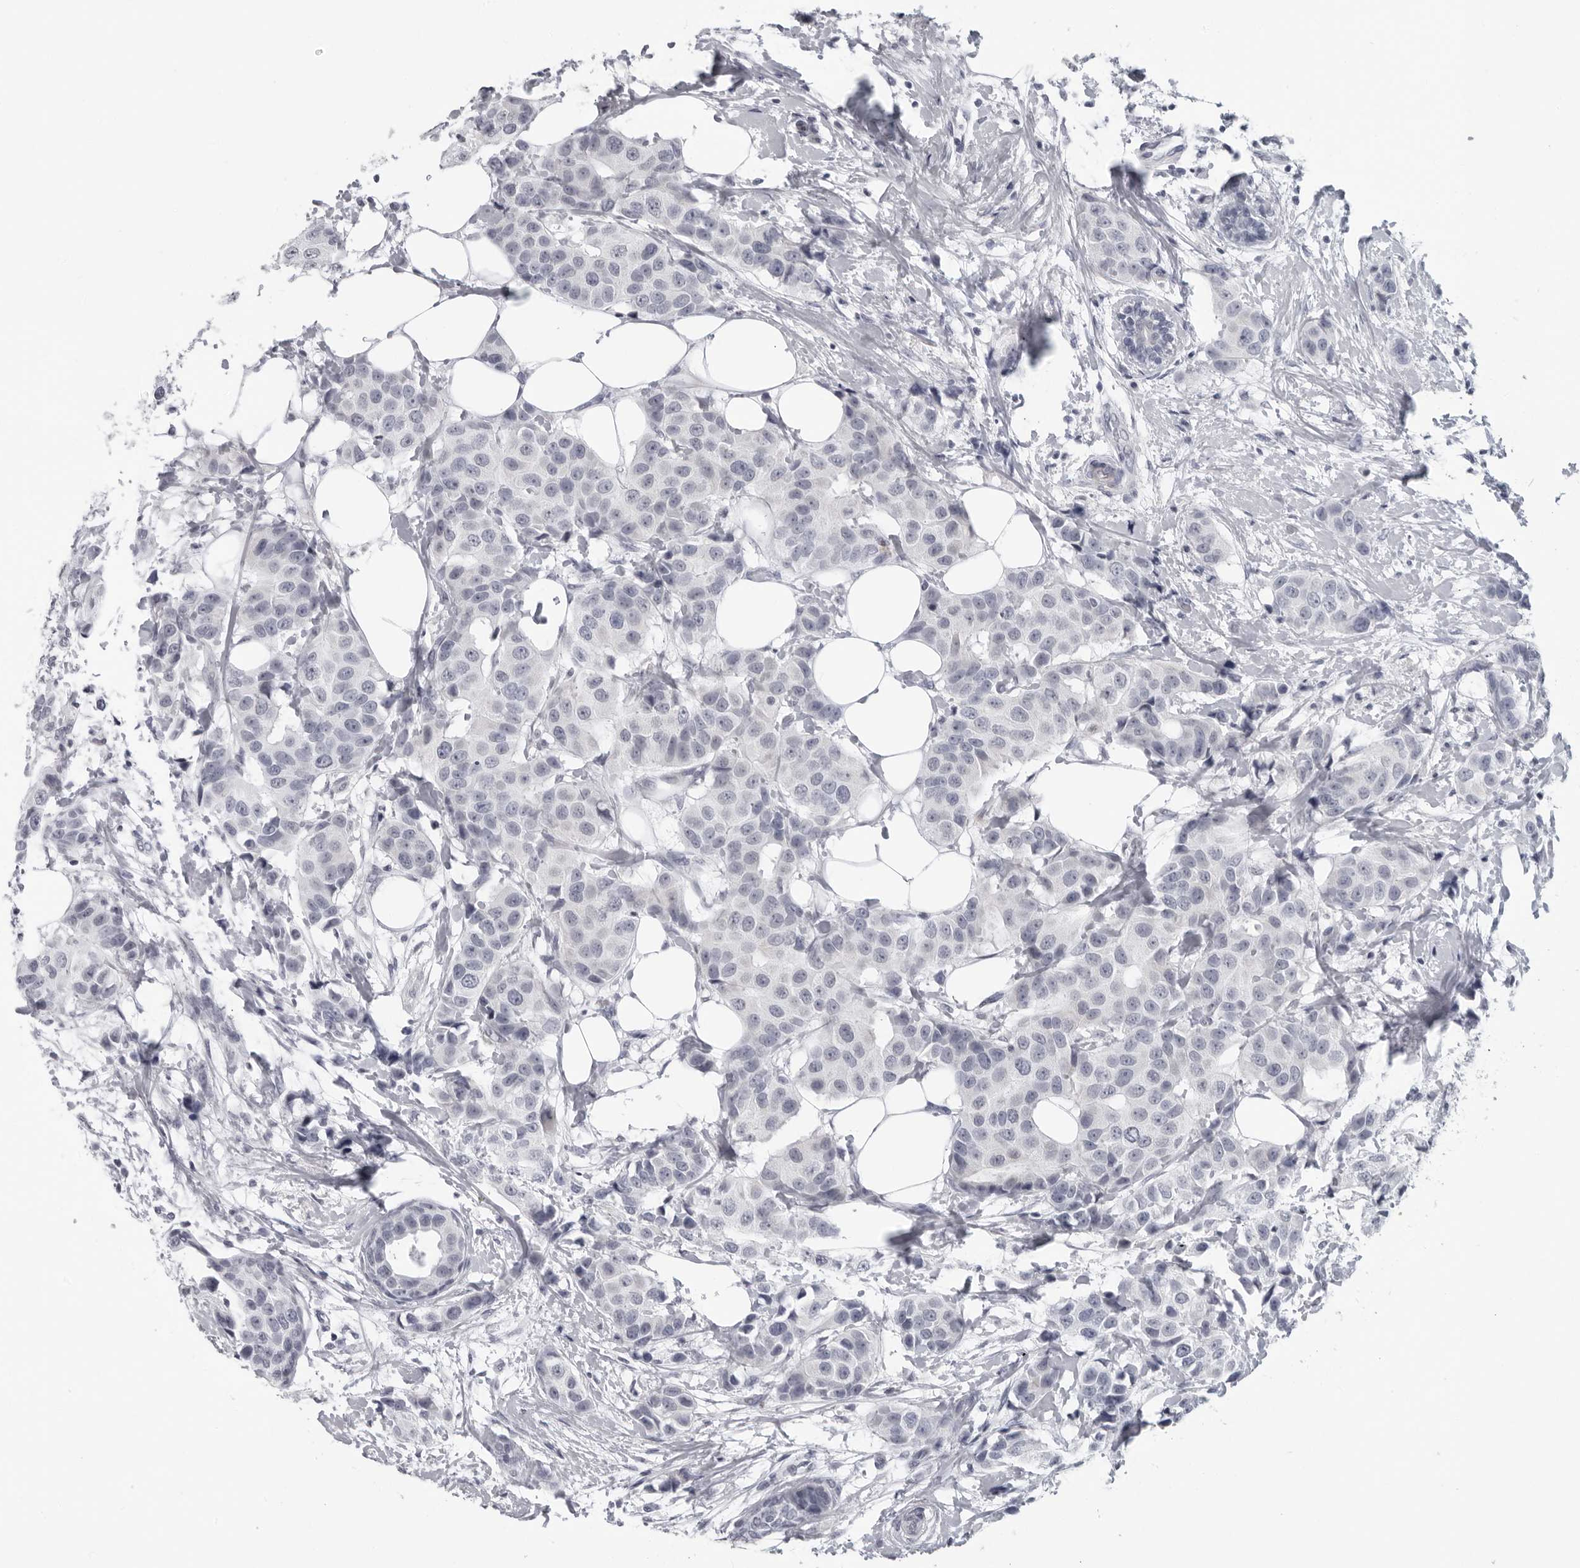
{"staining": {"intensity": "negative", "quantity": "none", "location": "none"}, "tissue": "breast cancer", "cell_type": "Tumor cells", "image_type": "cancer", "snomed": [{"axis": "morphology", "description": "Normal tissue, NOS"}, {"axis": "morphology", "description": "Duct carcinoma"}, {"axis": "topography", "description": "Breast"}], "caption": "Immunohistochemical staining of human breast intraductal carcinoma exhibits no significant expression in tumor cells.", "gene": "OPLAH", "patient": {"sex": "female", "age": 39}}